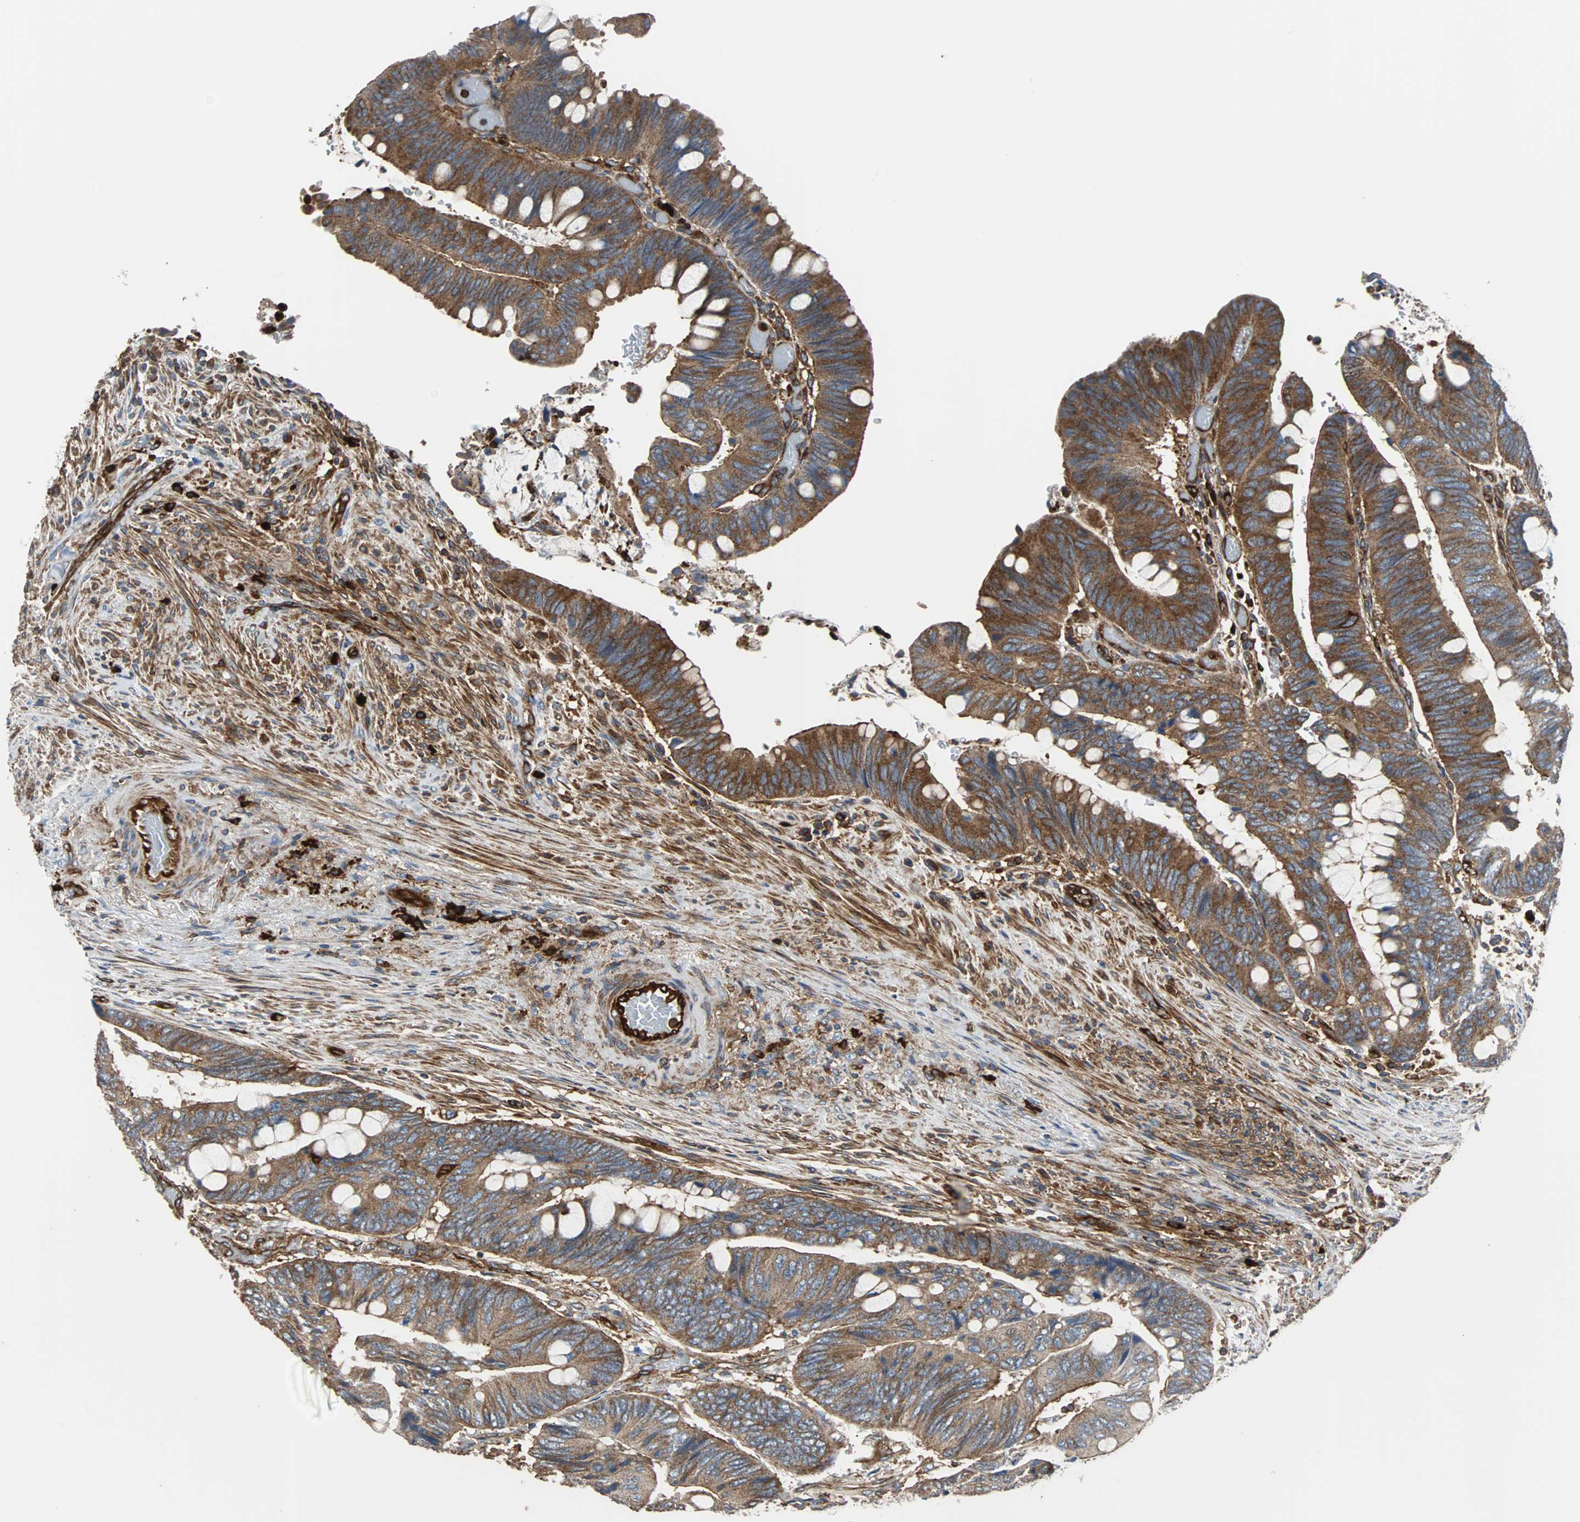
{"staining": {"intensity": "moderate", "quantity": ">75%", "location": "cytoplasmic/membranous"}, "tissue": "colorectal cancer", "cell_type": "Tumor cells", "image_type": "cancer", "snomed": [{"axis": "morphology", "description": "Normal tissue, NOS"}, {"axis": "morphology", "description": "Adenocarcinoma, NOS"}, {"axis": "topography", "description": "Rectum"}, {"axis": "topography", "description": "Peripheral nerve tissue"}], "caption": "The immunohistochemical stain highlights moderate cytoplasmic/membranous positivity in tumor cells of adenocarcinoma (colorectal) tissue. (brown staining indicates protein expression, while blue staining denotes nuclei).", "gene": "PLCG2", "patient": {"sex": "male", "age": 92}}